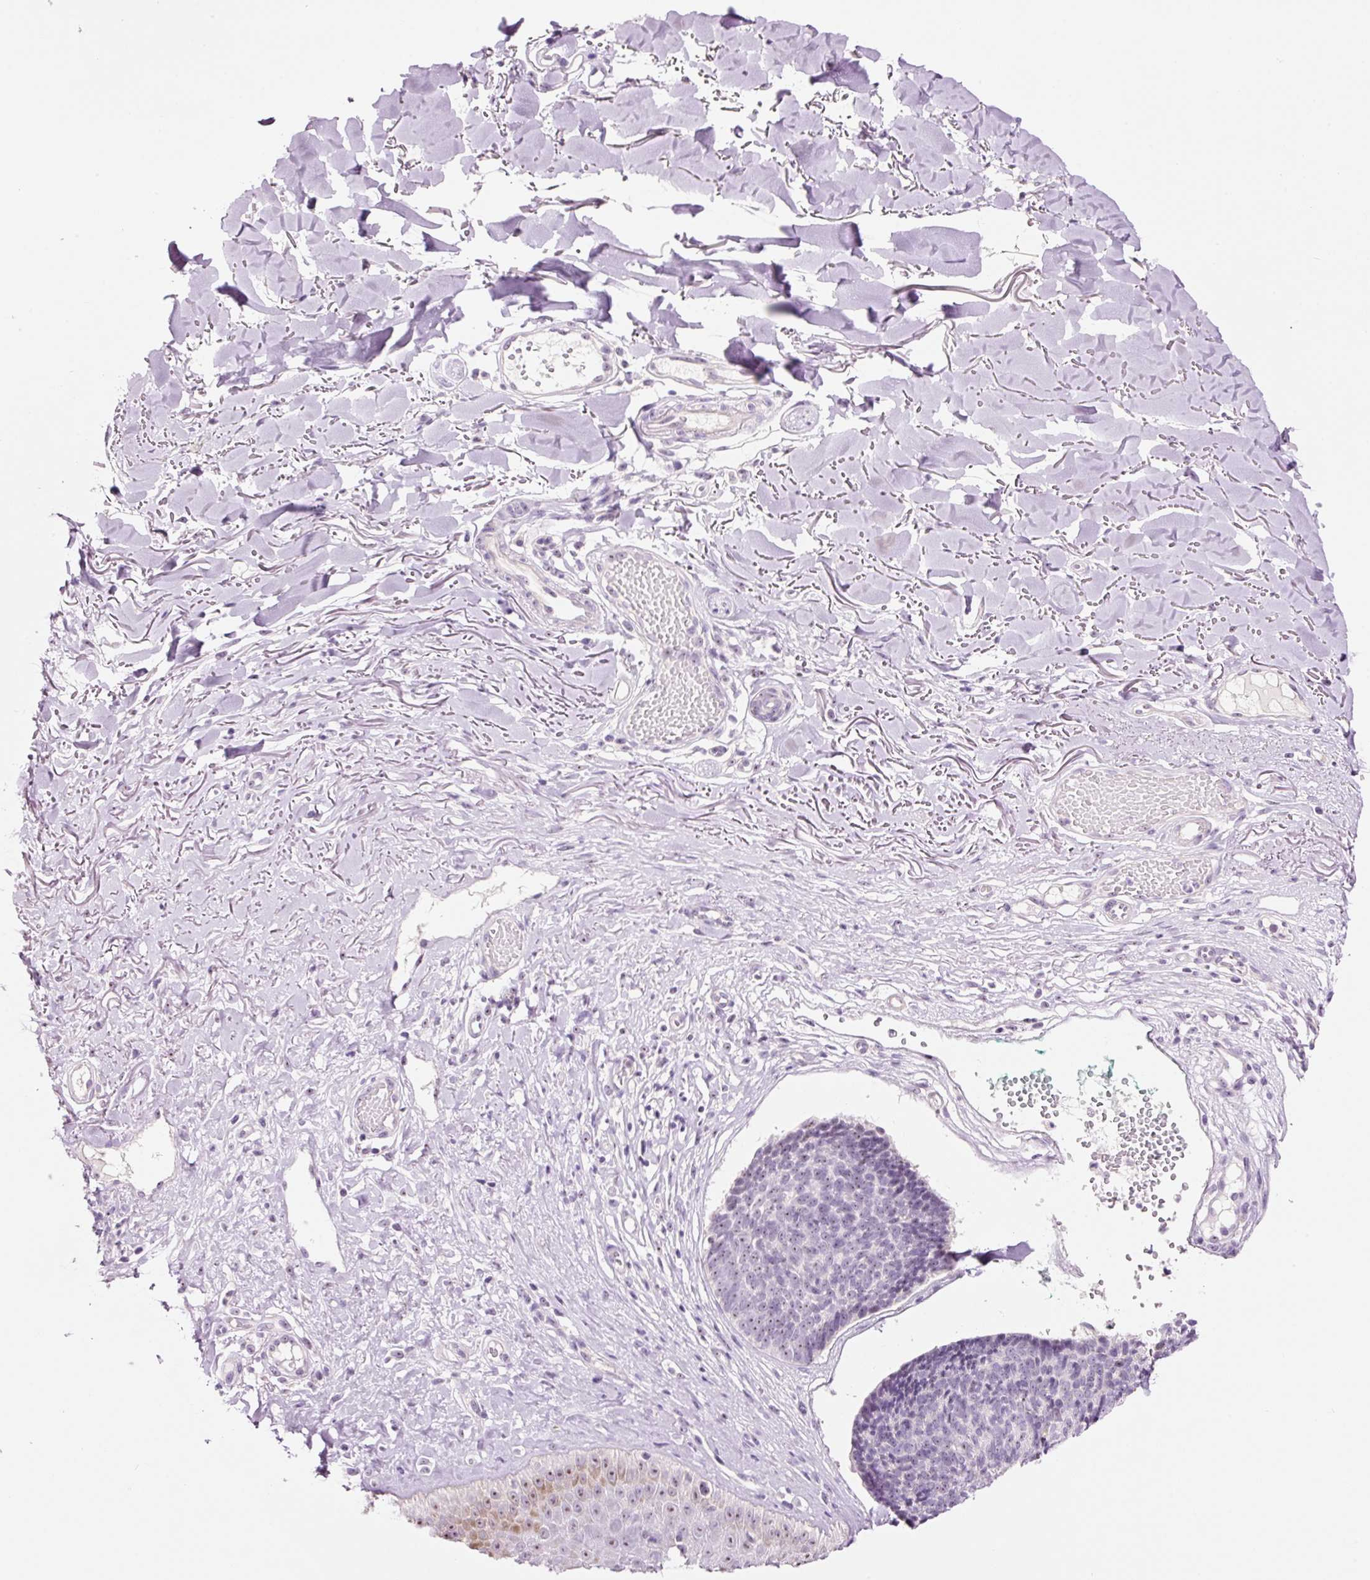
{"staining": {"intensity": "weak", "quantity": "<25%", "location": "nuclear"}, "tissue": "skin cancer", "cell_type": "Tumor cells", "image_type": "cancer", "snomed": [{"axis": "morphology", "description": "Basal cell carcinoma"}, {"axis": "topography", "description": "Skin"}, {"axis": "topography", "description": "Skin of neck"}, {"axis": "topography", "description": "Skin of shoulder"}, {"axis": "topography", "description": "Skin of back"}], "caption": "IHC of human skin basal cell carcinoma reveals no positivity in tumor cells.", "gene": "GCG", "patient": {"sex": "male", "age": 80}}